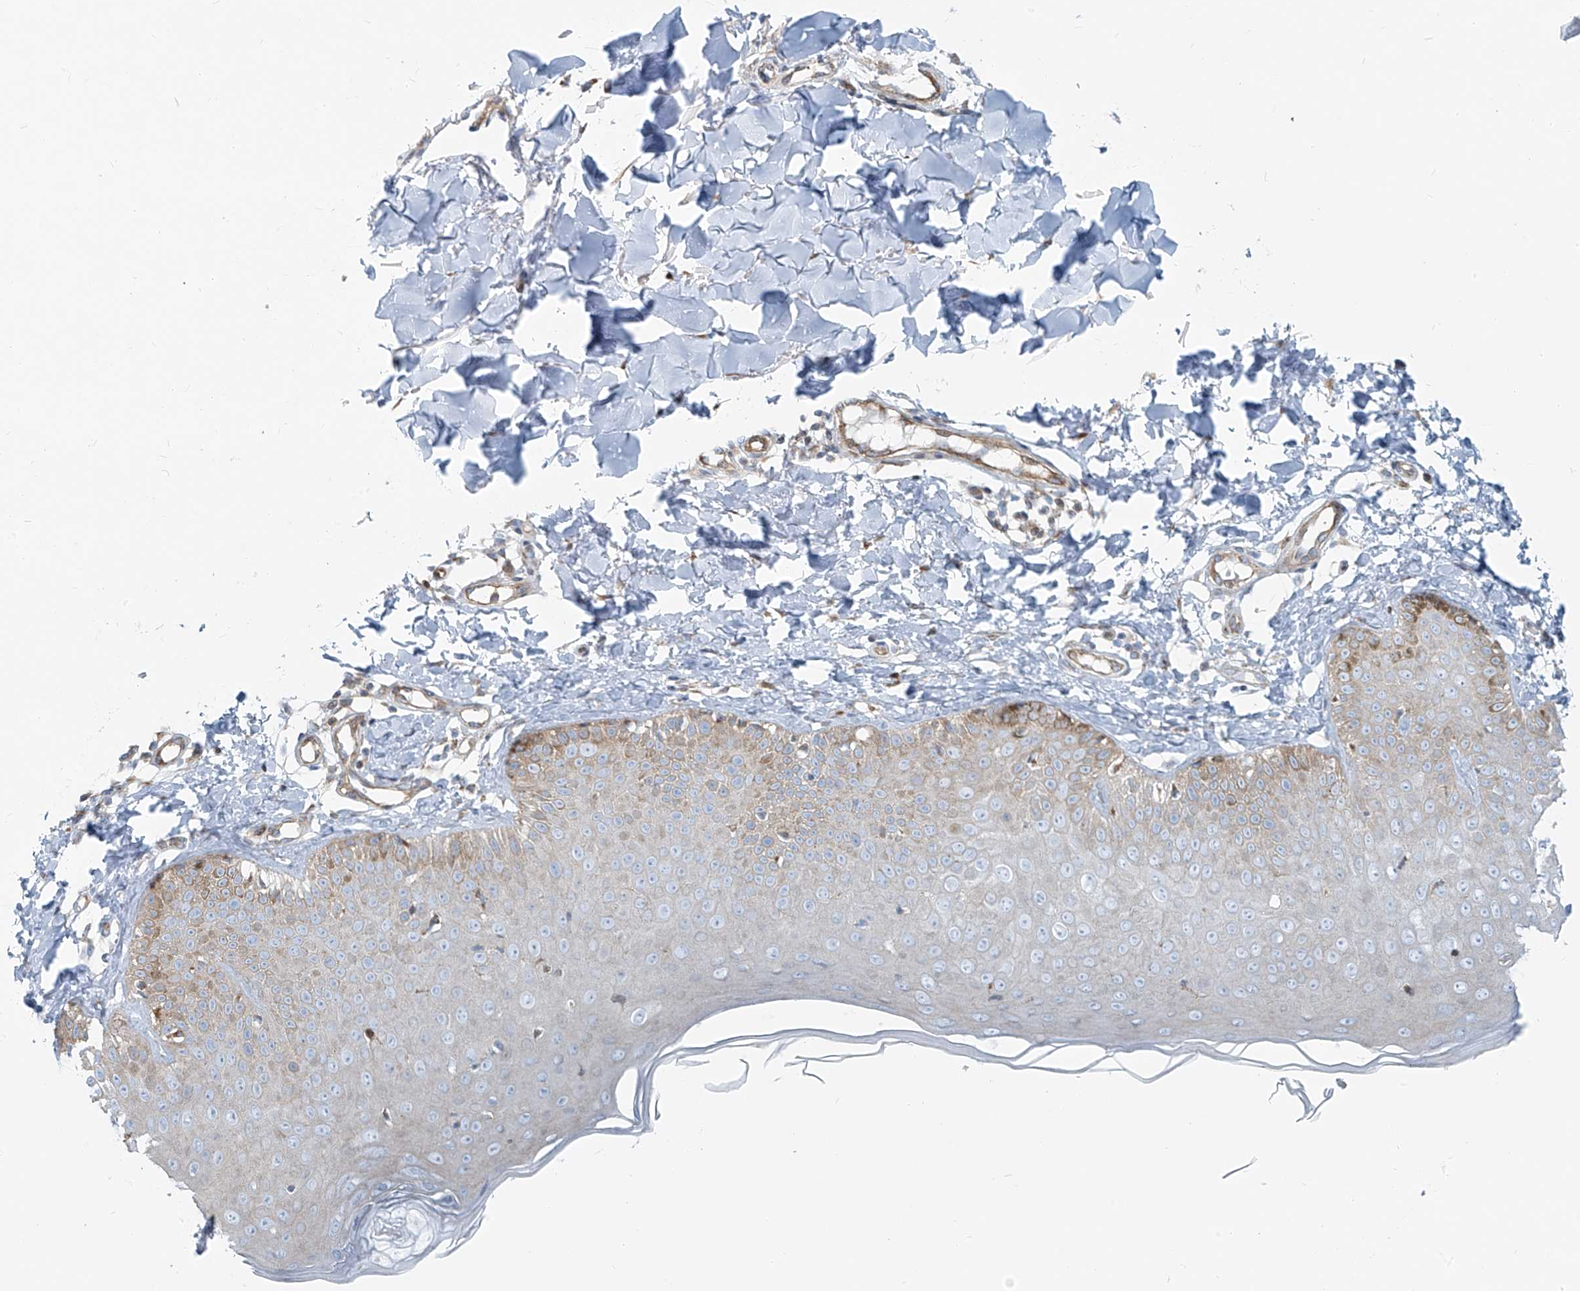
{"staining": {"intensity": "negative", "quantity": "none", "location": "none"}, "tissue": "skin", "cell_type": "Fibroblasts", "image_type": "normal", "snomed": [{"axis": "morphology", "description": "Normal tissue, NOS"}, {"axis": "topography", "description": "Skin"}], "caption": "A photomicrograph of skin stained for a protein demonstrates no brown staining in fibroblasts. (Brightfield microscopy of DAB (3,3'-diaminobenzidine) immunohistochemistry (IHC) at high magnification).", "gene": "HIC2", "patient": {"sex": "male", "age": 52}}